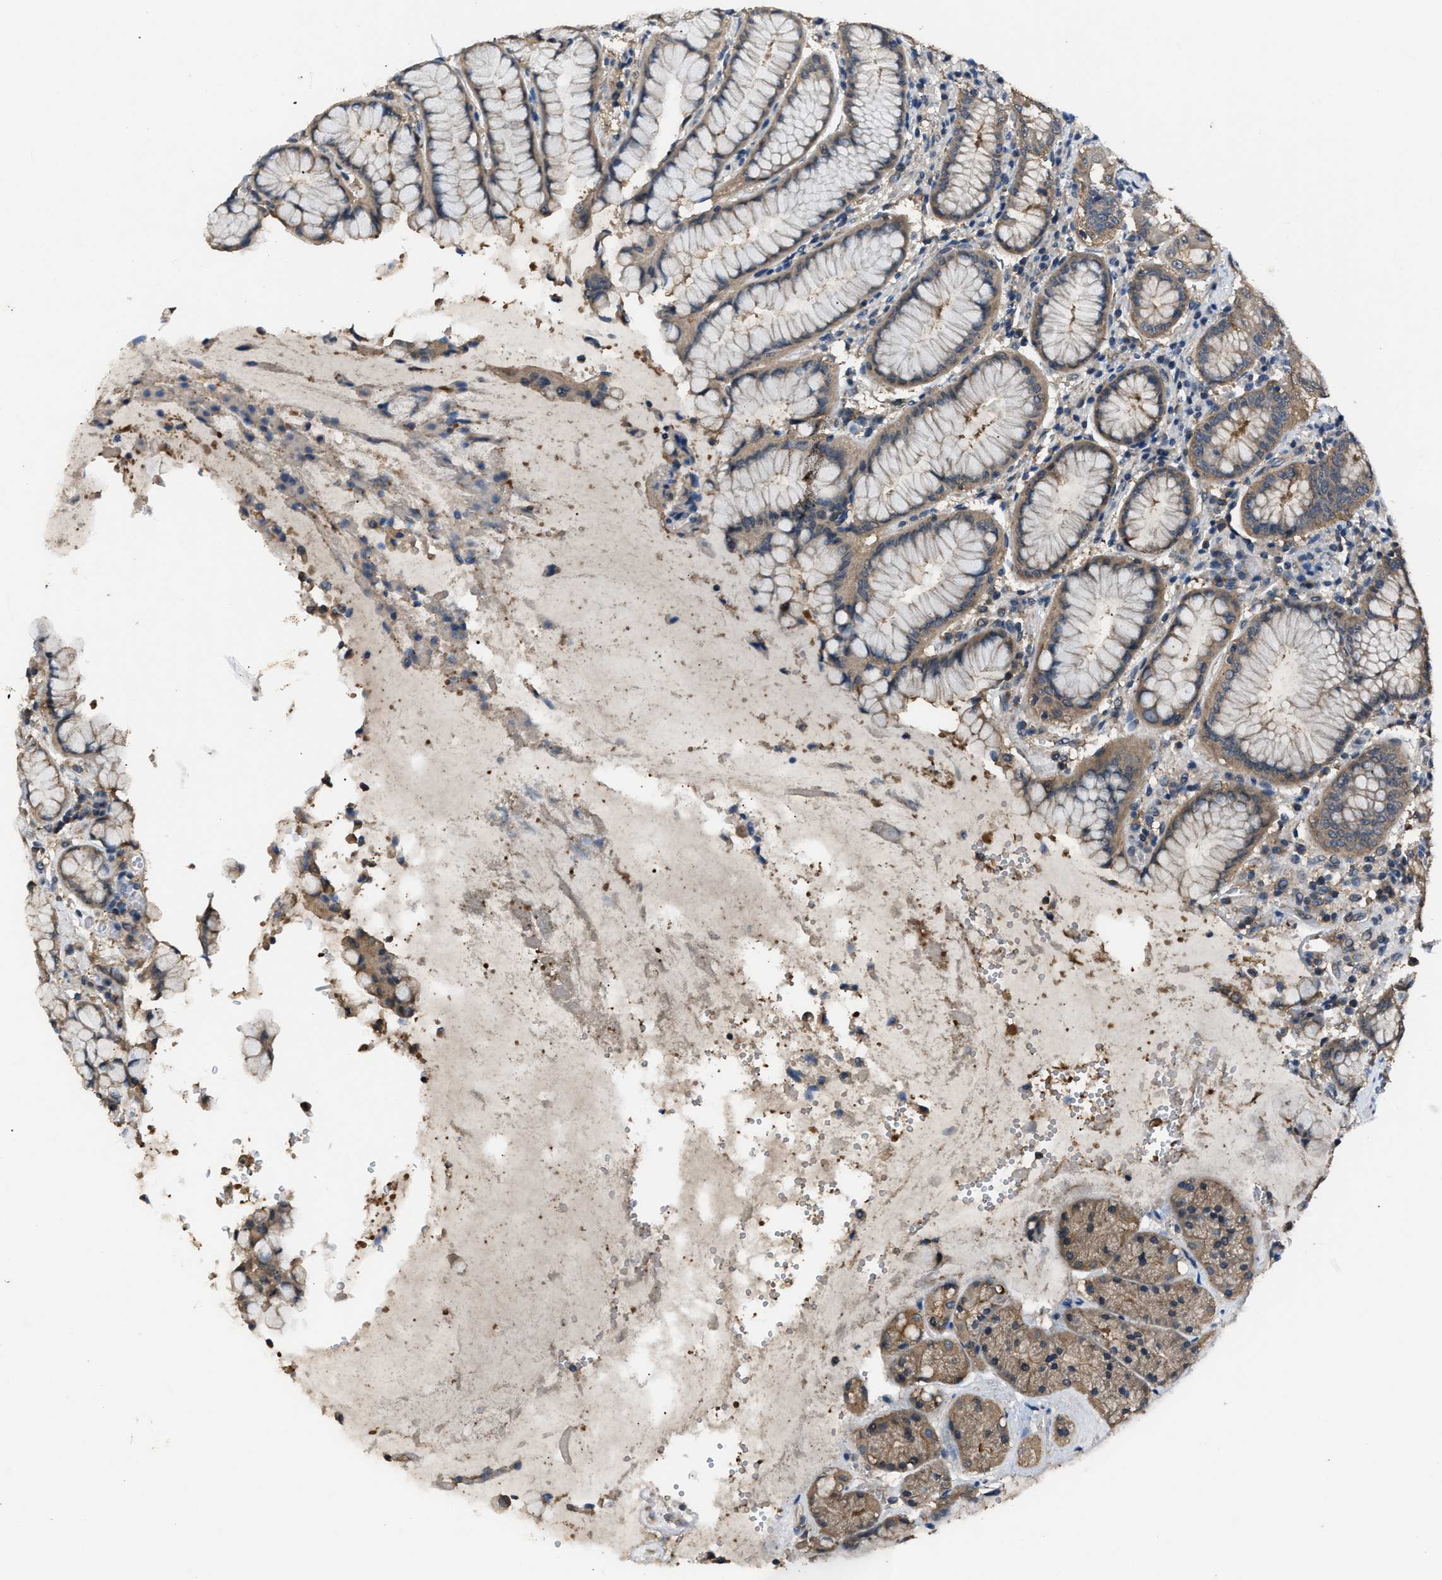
{"staining": {"intensity": "moderate", "quantity": "25%-75%", "location": "cytoplasmic/membranous"}, "tissue": "stomach", "cell_type": "Glandular cells", "image_type": "normal", "snomed": [{"axis": "morphology", "description": "Normal tissue, NOS"}, {"axis": "topography", "description": "Stomach"}, {"axis": "topography", "description": "Stomach, lower"}], "caption": "Moderate cytoplasmic/membranous protein staining is present in about 25%-75% of glandular cells in stomach. (brown staining indicates protein expression, while blue staining denotes nuclei).", "gene": "ABCC9", "patient": {"sex": "female", "age": 56}}